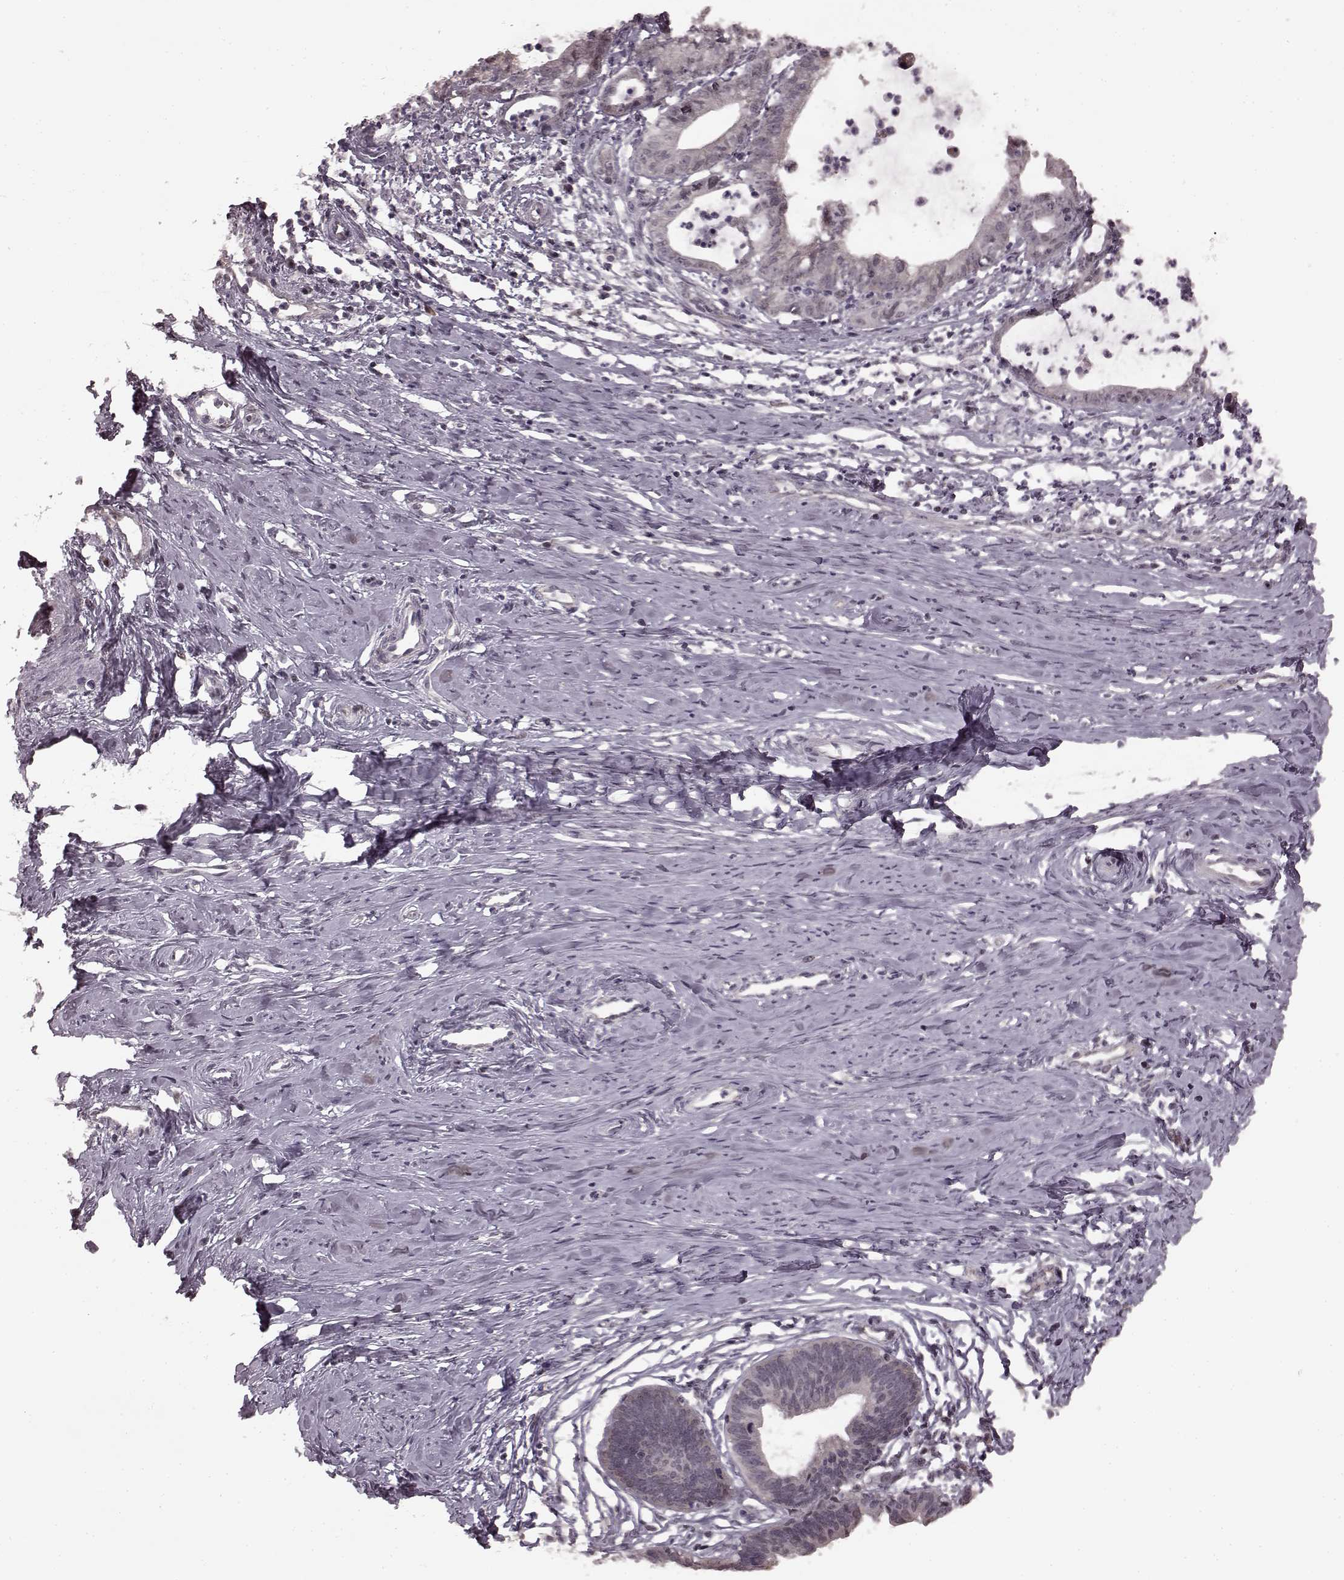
{"staining": {"intensity": "negative", "quantity": "none", "location": "none"}, "tissue": "cervical cancer", "cell_type": "Tumor cells", "image_type": "cancer", "snomed": [{"axis": "morphology", "description": "Normal tissue, NOS"}, {"axis": "morphology", "description": "Adenocarcinoma, NOS"}, {"axis": "topography", "description": "Cervix"}], "caption": "The image demonstrates no significant positivity in tumor cells of cervical cancer.", "gene": "PLCB4", "patient": {"sex": "female", "age": 38}}